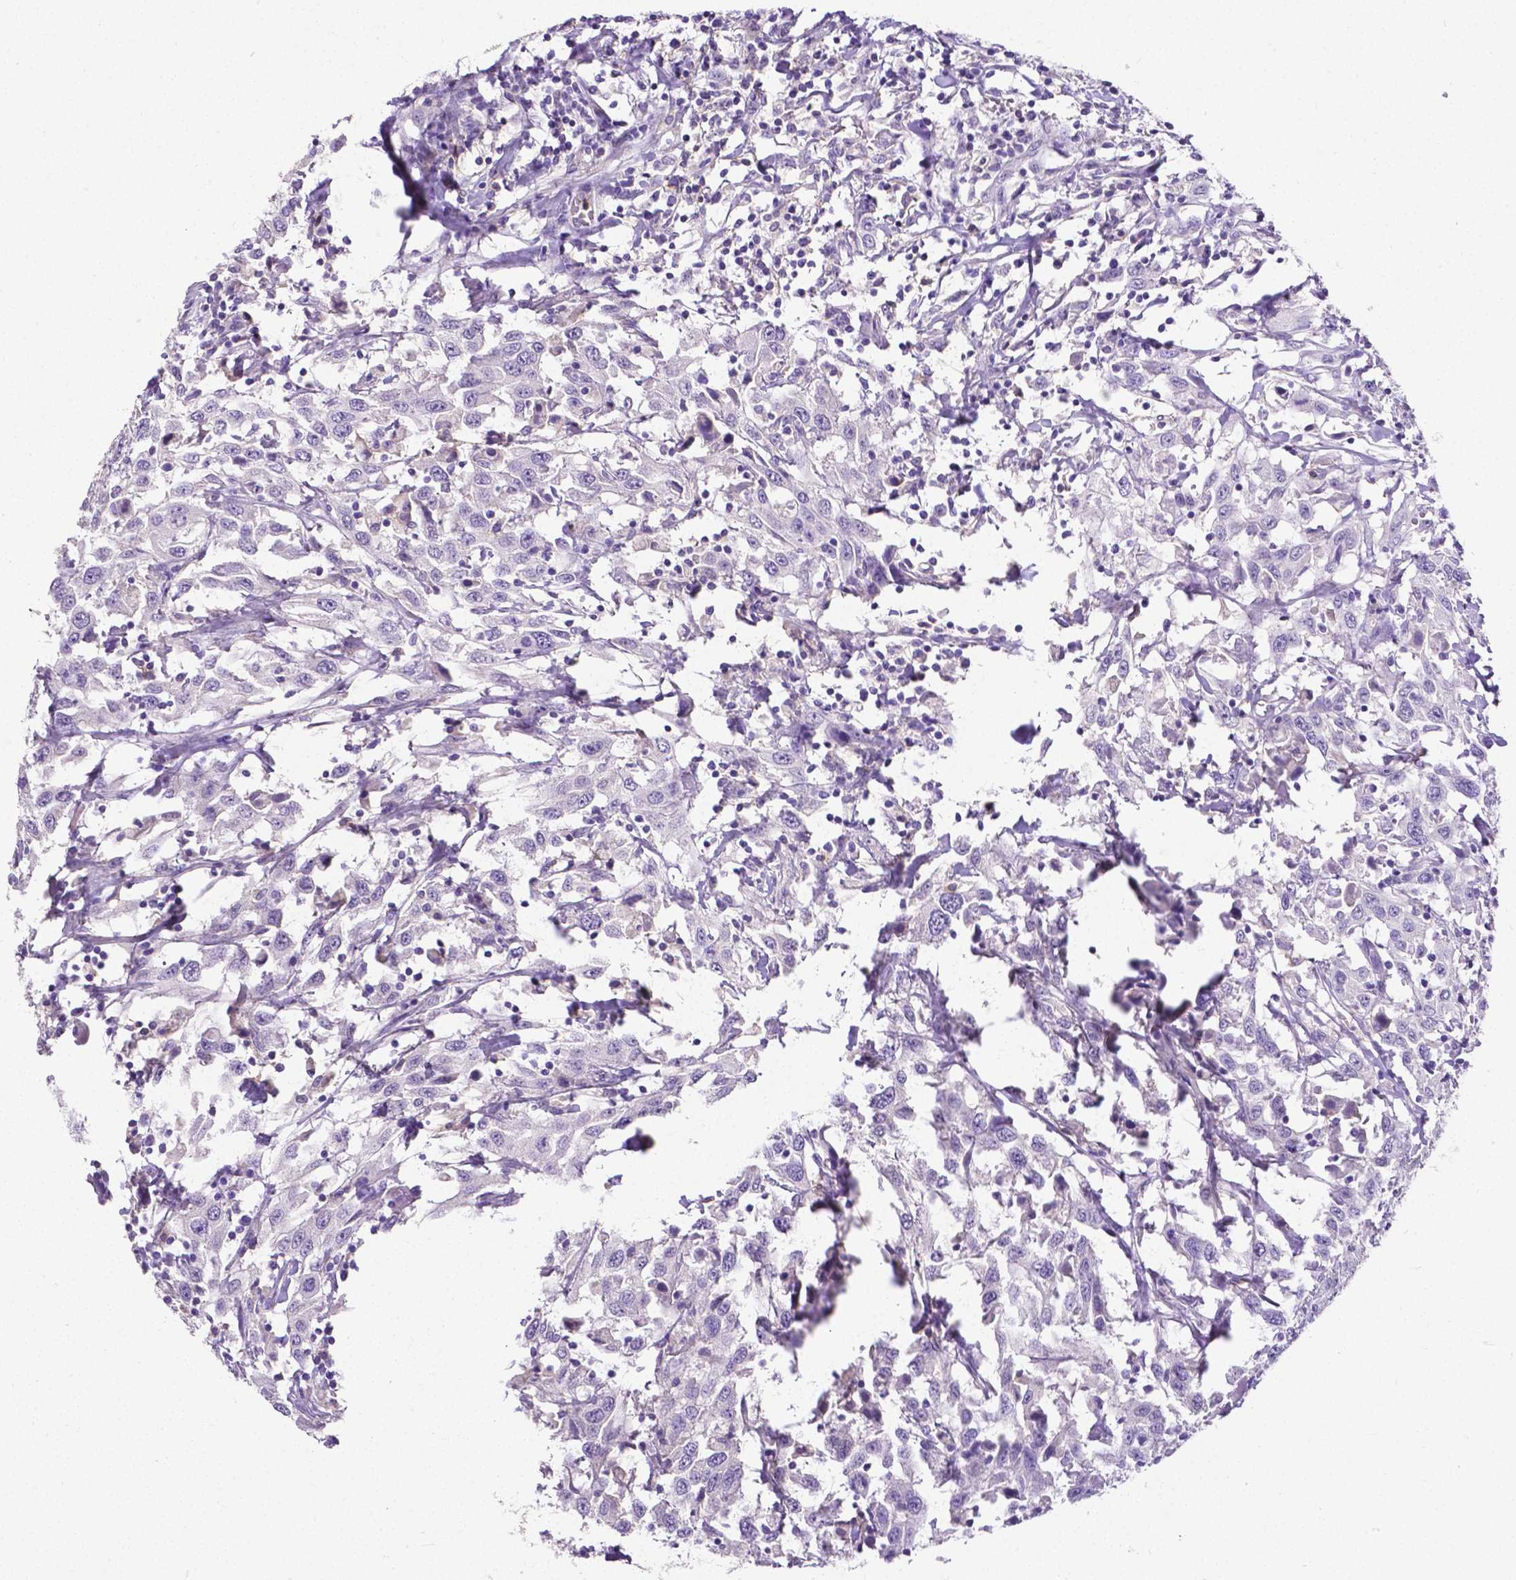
{"staining": {"intensity": "negative", "quantity": "none", "location": "none"}, "tissue": "urothelial cancer", "cell_type": "Tumor cells", "image_type": "cancer", "snomed": [{"axis": "morphology", "description": "Urothelial carcinoma, High grade"}, {"axis": "topography", "description": "Urinary bladder"}], "caption": "IHC photomicrograph of neoplastic tissue: high-grade urothelial carcinoma stained with DAB reveals no significant protein positivity in tumor cells. Nuclei are stained in blue.", "gene": "CD4", "patient": {"sex": "male", "age": 61}}